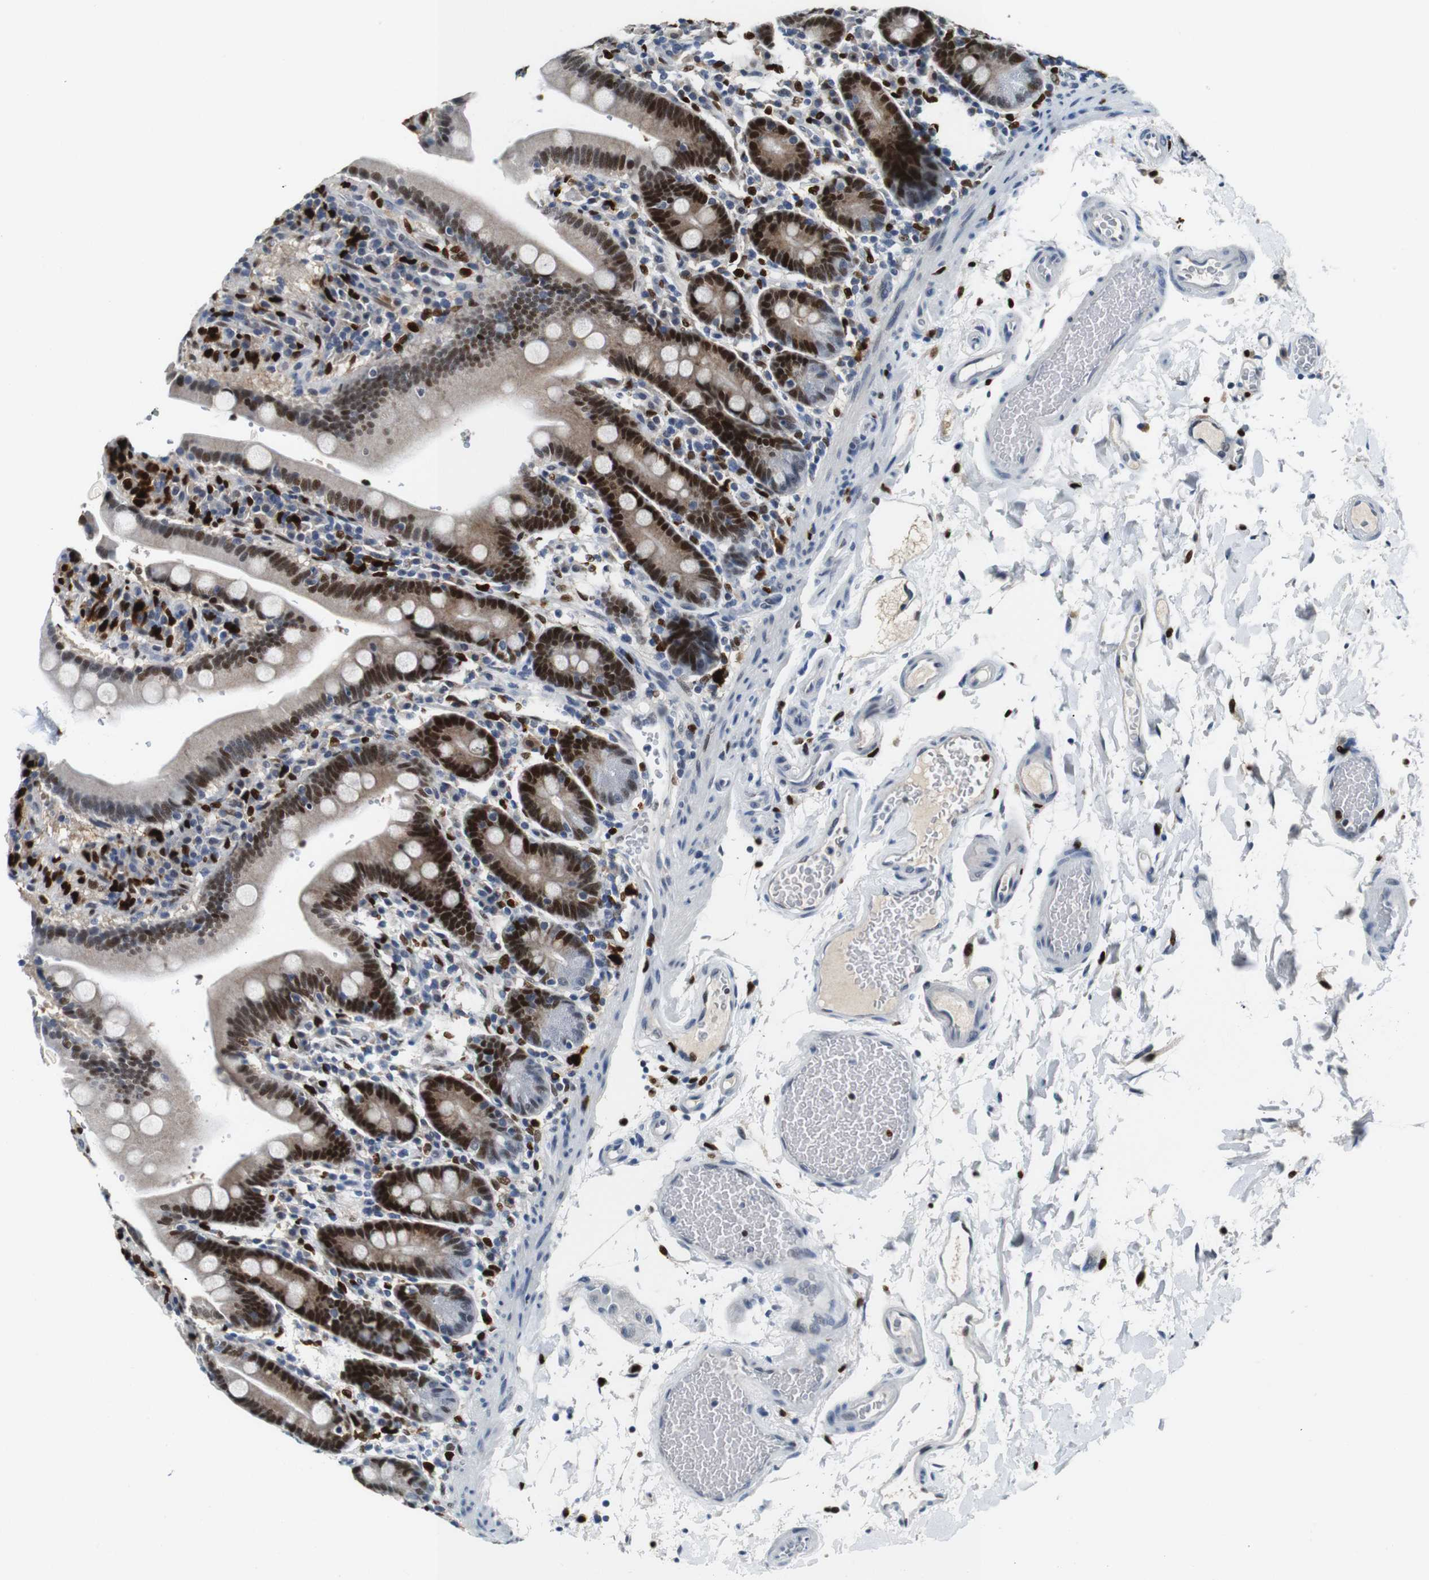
{"staining": {"intensity": "strong", "quantity": "25%-75%", "location": "nuclear"}, "tissue": "duodenum", "cell_type": "Glandular cells", "image_type": "normal", "snomed": [{"axis": "morphology", "description": "Normal tissue, NOS"}, {"axis": "topography", "description": "Small intestine, NOS"}], "caption": "Glandular cells show high levels of strong nuclear staining in approximately 25%-75% of cells in benign duodenum.", "gene": "IRF8", "patient": {"sex": "female", "age": 71}}